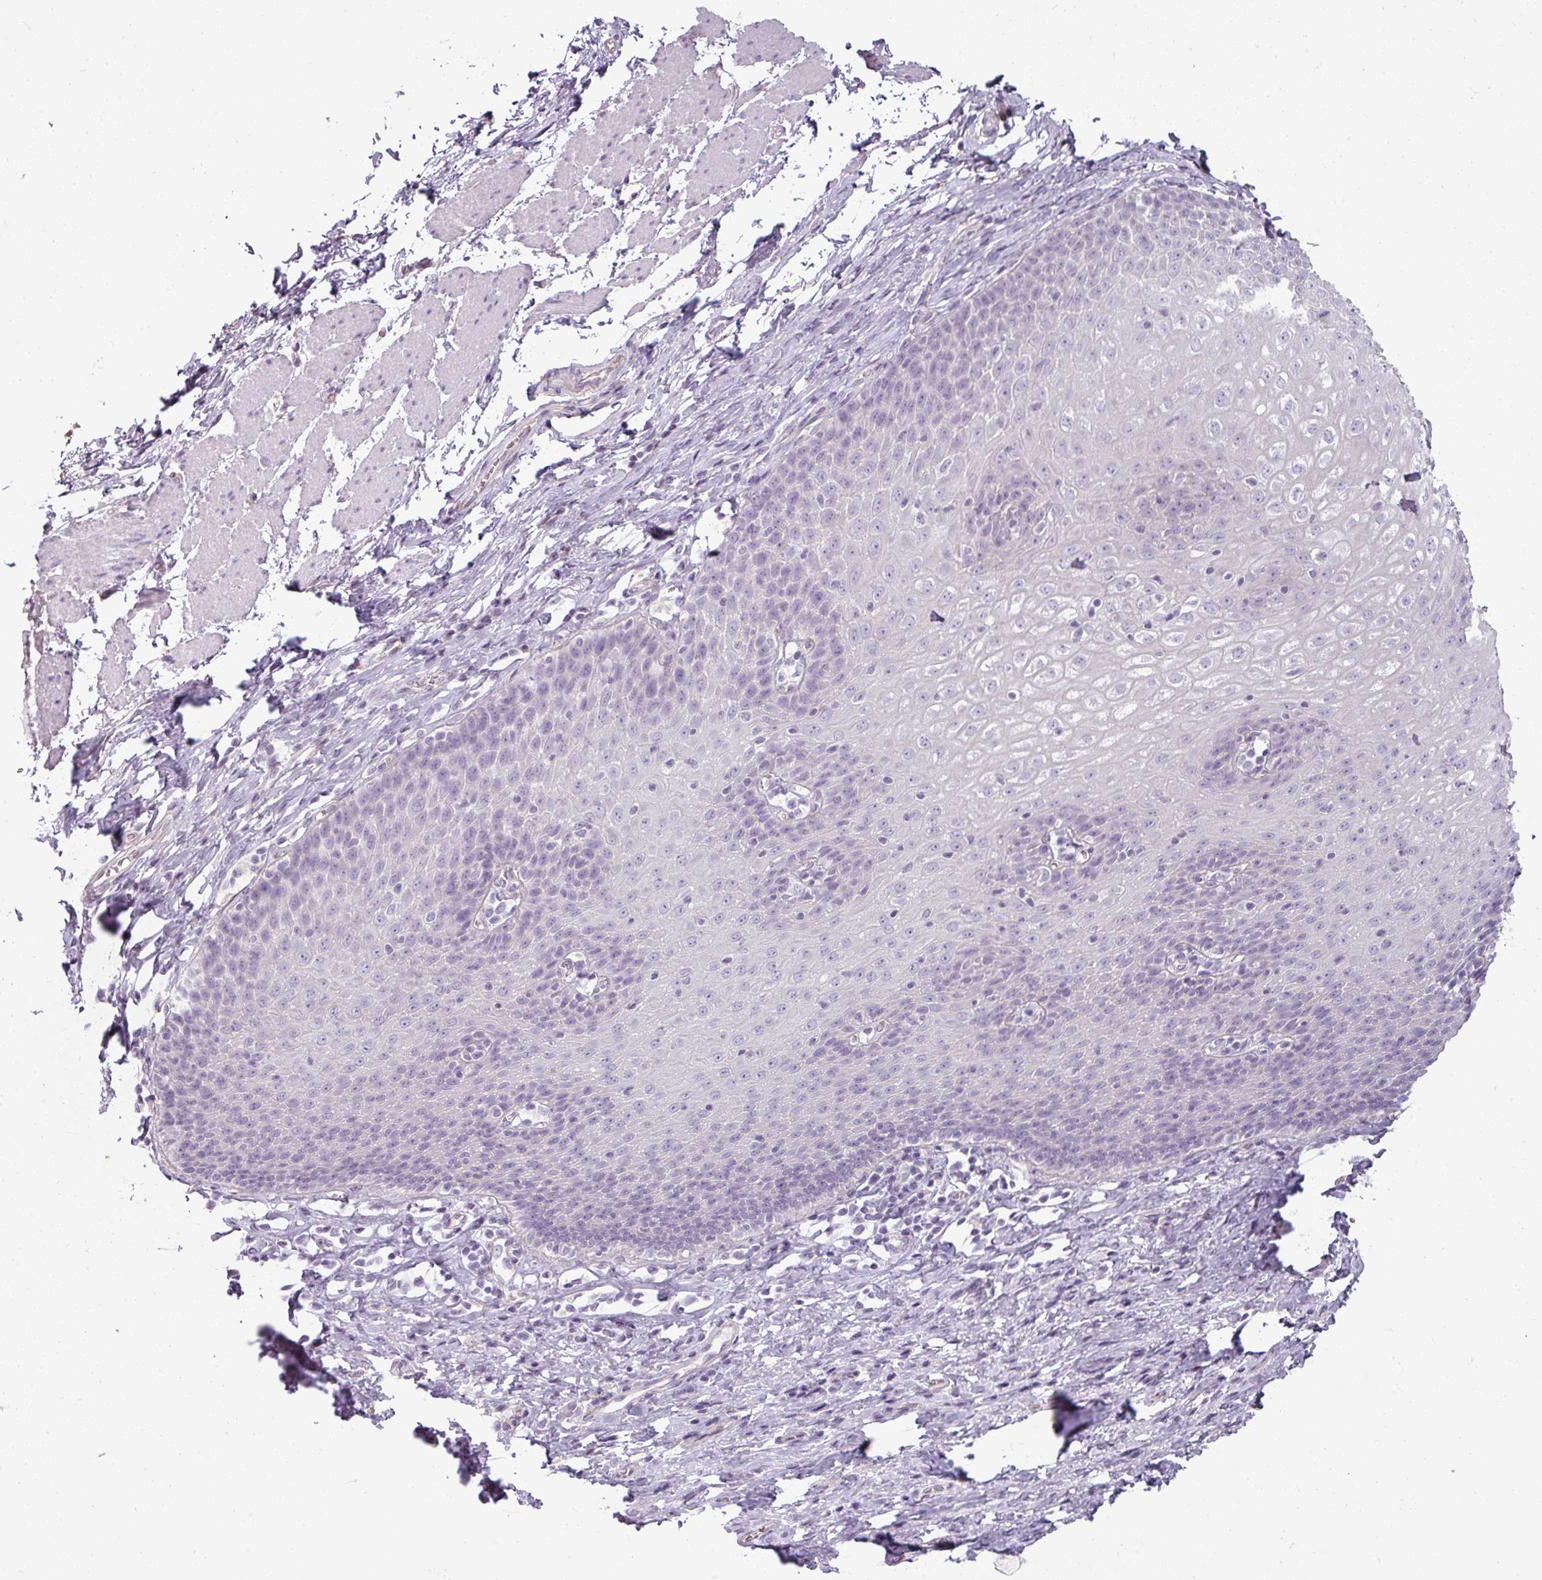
{"staining": {"intensity": "negative", "quantity": "none", "location": "none"}, "tissue": "esophagus", "cell_type": "Squamous epithelial cells", "image_type": "normal", "snomed": [{"axis": "morphology", "description": "Normal tissue, NOS"}, {"axis": "topography", "description": "Esophagus"}], "caption": "A photomicrograph of esophagus stained for a protein shows no brown staining in squamous epithelial cells. (Stains: DAB (3,3'-diaminobenzidine) IHC with hematoxylin counter stain, Microscopy: brightfield microscopy at high magnification).", "gene": "ASB1", "patient": {"sex": "female", "age": 61}}